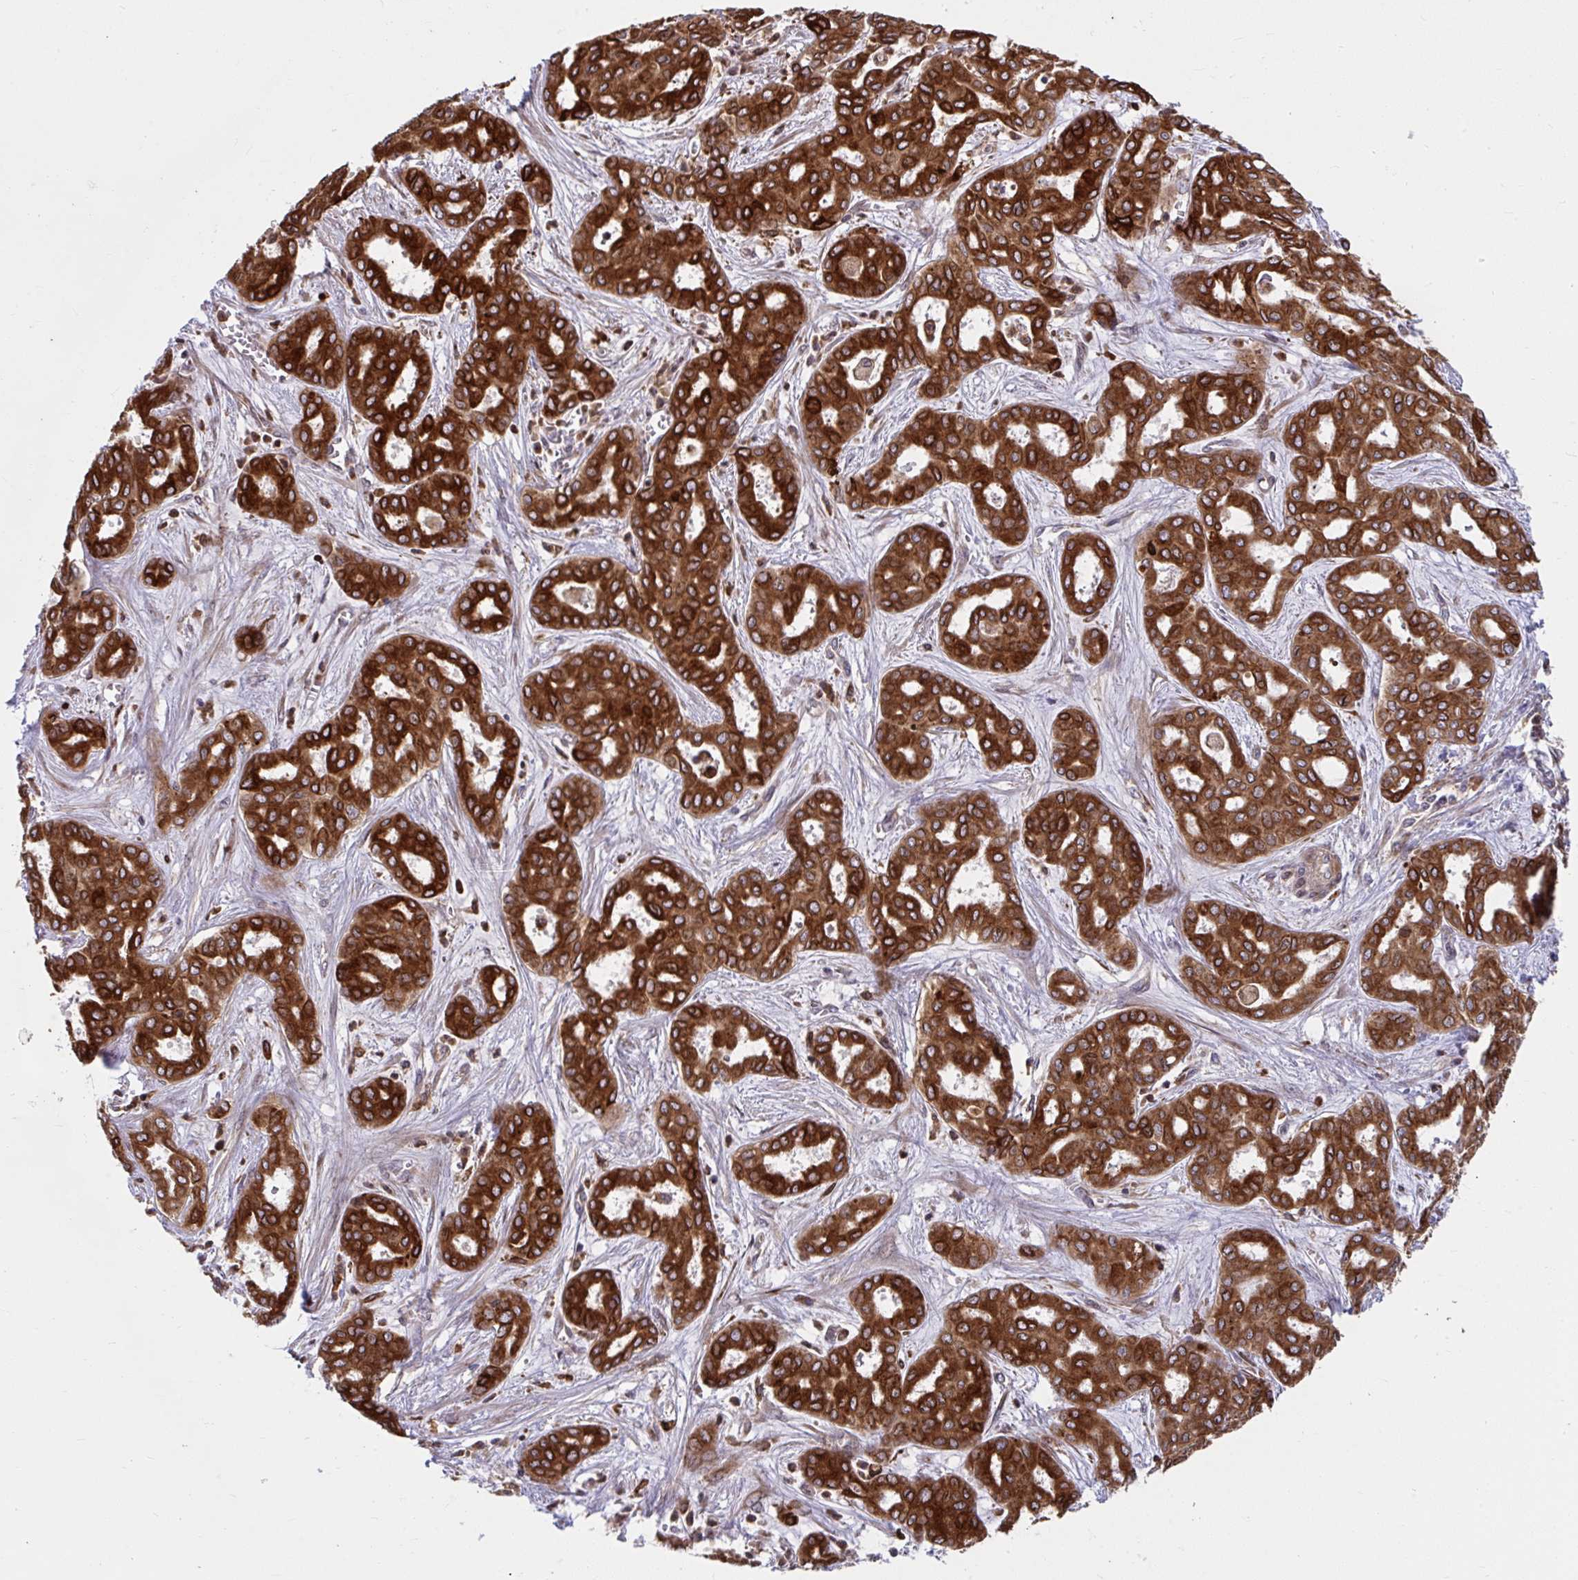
{"staining": {"intensity": "strong", "quantity": ">75%", "location": "cytoplasmic/membranous"}, "tissue": "liver cancer", "cell_type": "Tumor cells", "image_type": "cancer", "snomed": [{"axis": "morphology", "description": "Cholangiocarcinoma"}, {"axis": "topography", "description": "Liver"}], "caption": "Immunohistochemistry (IHC) photomicrograph of human liver cancer (cholangiocarcinoma) stained for a protein (brown), which demonstrates high levels of strong cytoplasmic/membranous staining in approximately >75% of tumor cells.", "gene": "STIM2", "patient": {"sex": "female", "age": 64}}